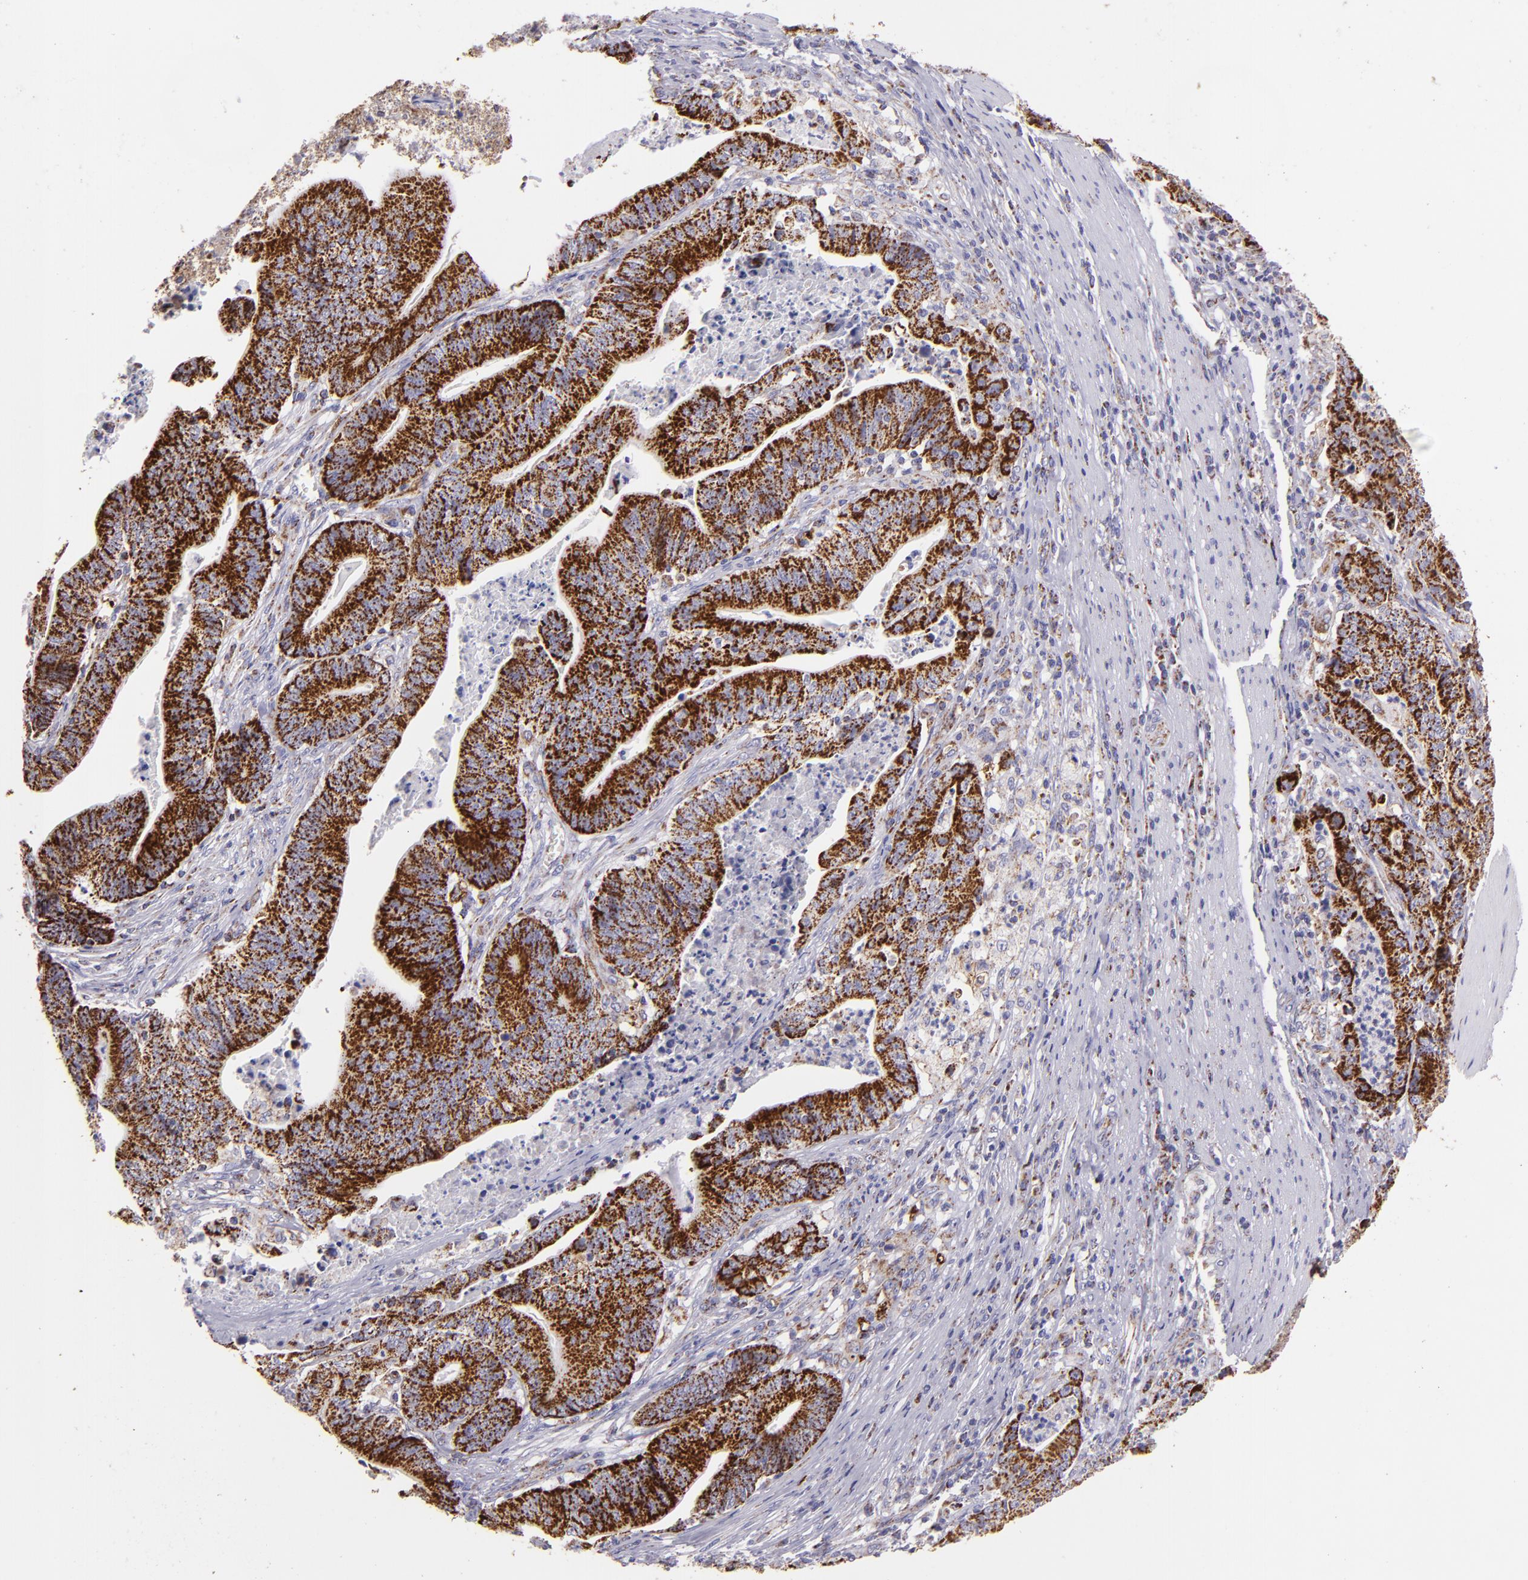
{"staining": {"intensity": "strong", "quantity": ">75%", "location": "cytoplasmic/membranous"}, "tissue": "stomach cancer", "cell_type": "Tumor cells", "image_type": "cancer", "snomed": [{"axis": "morphology", "description": "Adenocarcinoma, NOS"}, {"axis": "topography", "description": "Stomach, lower"}], "caption": "Stomach cancer stained with IHC exhibits strong cytoplasmic/membranous staining in approximately >75% of tumor cells.", "gene": "HSPD1", "patient": {"sex": "female", "age": 86}}